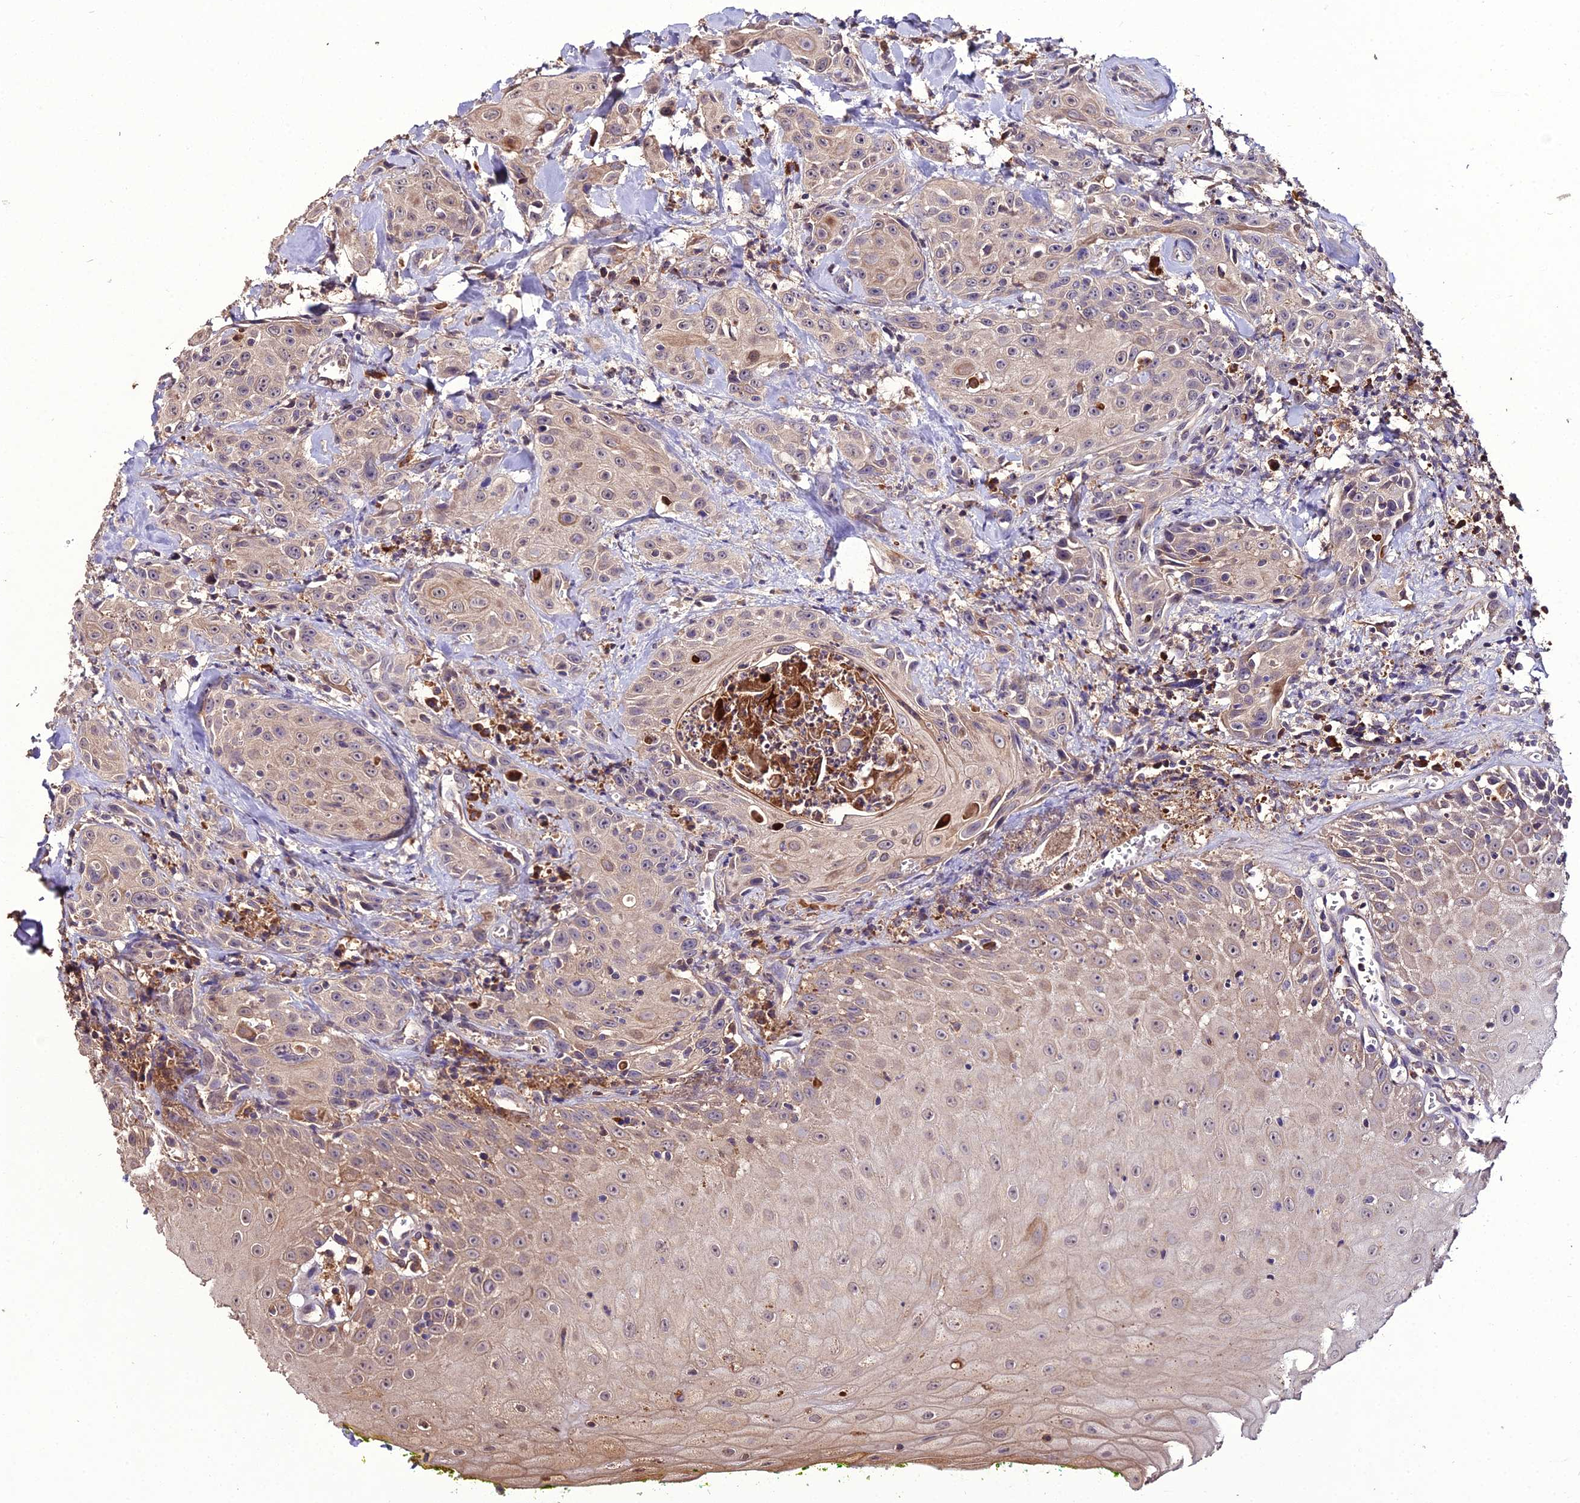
{"staining": {"intensity": "weak", "quantity": "<25%", "location": "cytoplasmic/membranous"}, "tissue": "head and neck cancer", "cell_type": "Tumor cells", "image_type": "cancer", "snomed": [{"axis": "morphology", "description": "Squamous cell carcinoma, NOS"}, {"axis": "topography", "description": "Oral tissue"}, {"axis": "topography", "description": "Head-Neck"}], "caption": "The IHC micrograph has no significant positivity in tumor cells of head and neck squamous cell carcinoma tissue.", "gene": "KCTD16", "patient": {"sex": "female", "age": 82}}